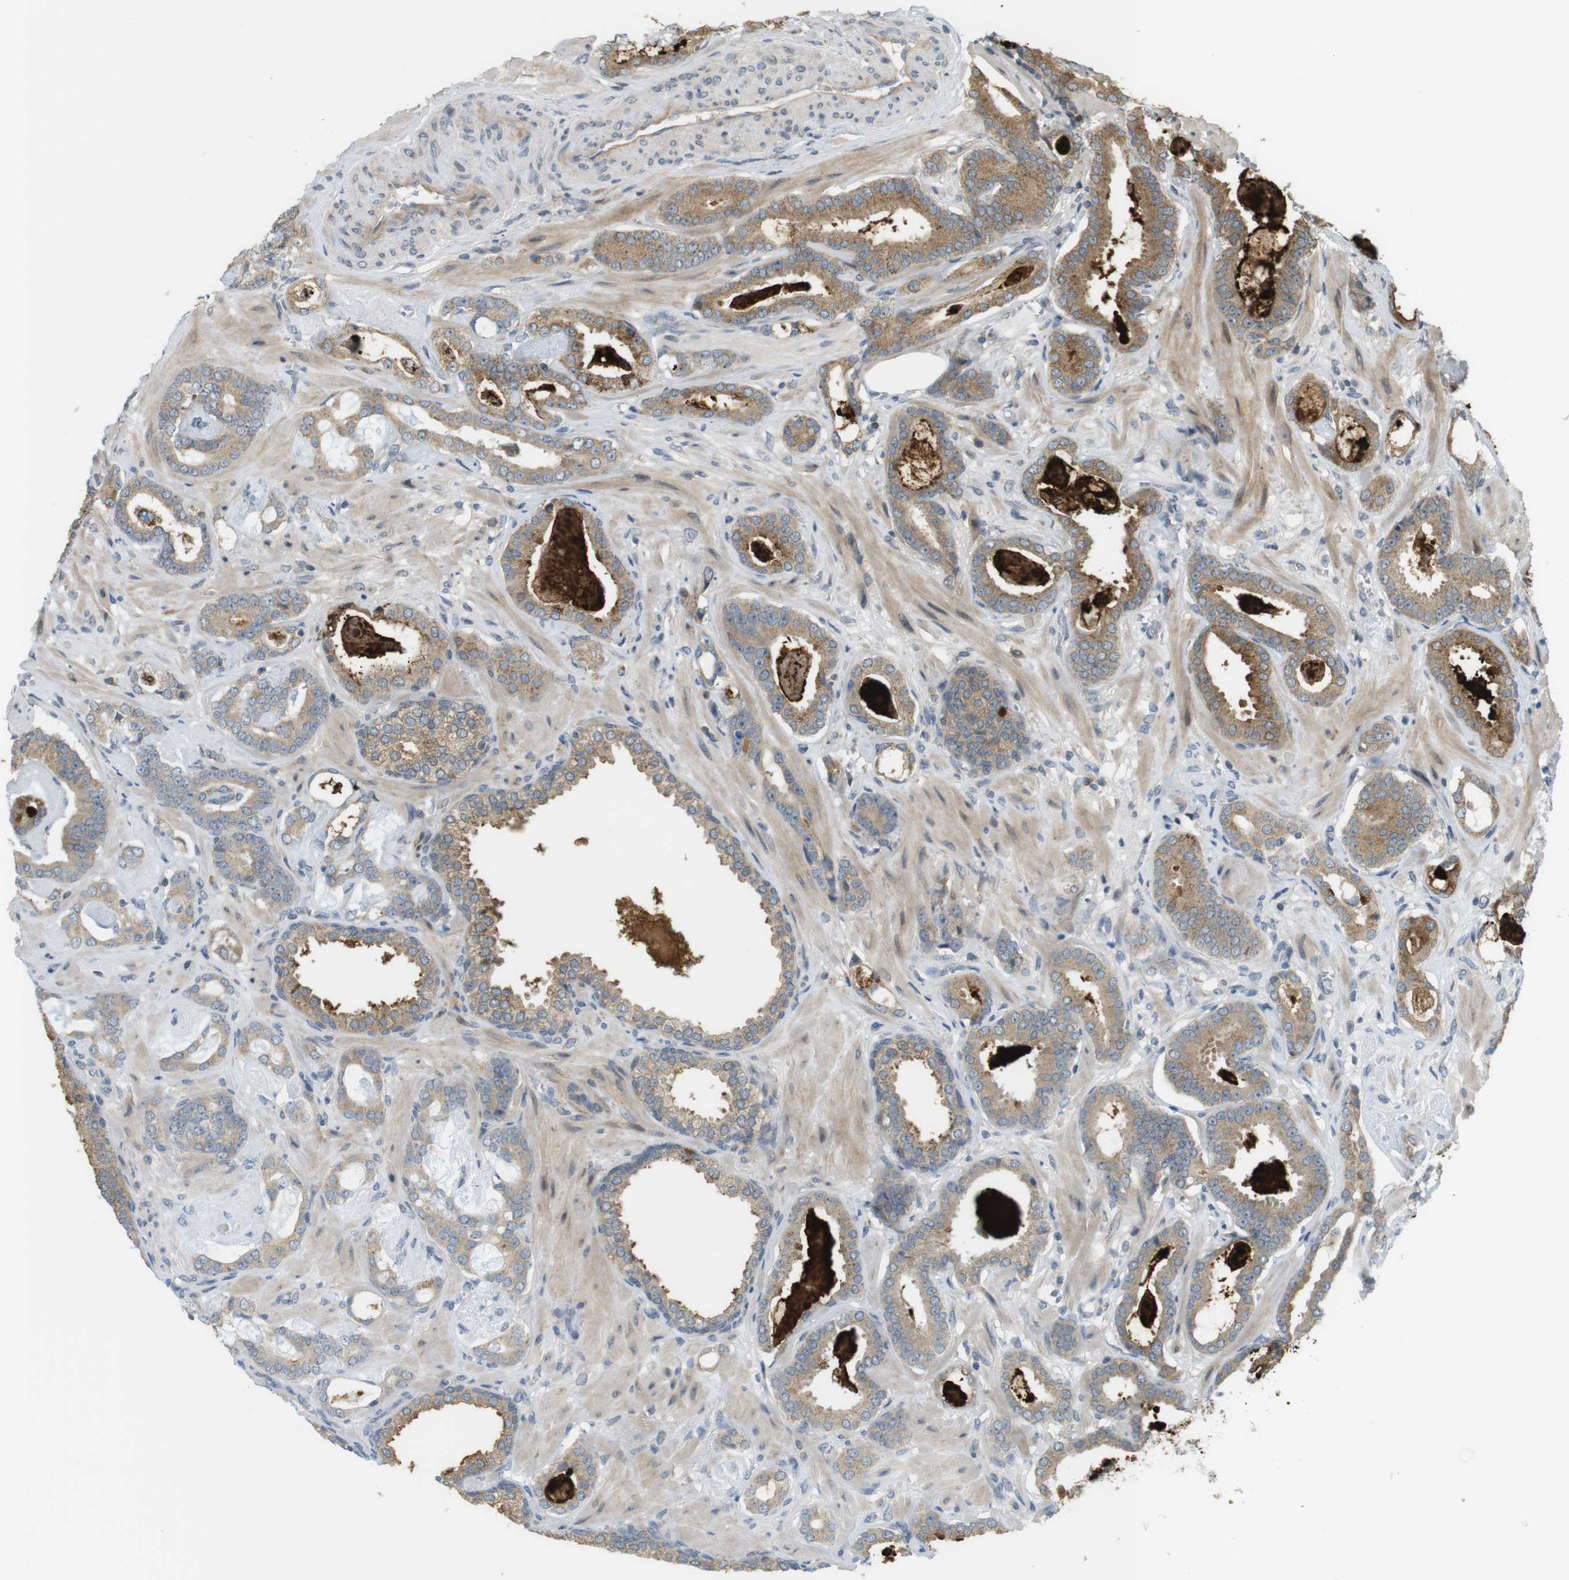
{"staining": {"intensity": "moderate", "quantity": ">75%", "location": "cytoplasmic/membranous"}, "tissue": "prostate cancer", "cell_type": "Tumor cells", "image_type": "cancer", "snomed": [{"axis": "morphology", "description": "Adenocarcinoma, Low grade"}, {"axis": "topography", "description": "Prostate"}], "caption": "Immunohistochemical staining of human prostate adenocarcinoma (low-grade) shows medium levels of moderate cytoplasmic/membranous protein staining in about >75% of tumor cells.", "gene": "CLRN3", "patient": {"sex": "male", "age": 53}}